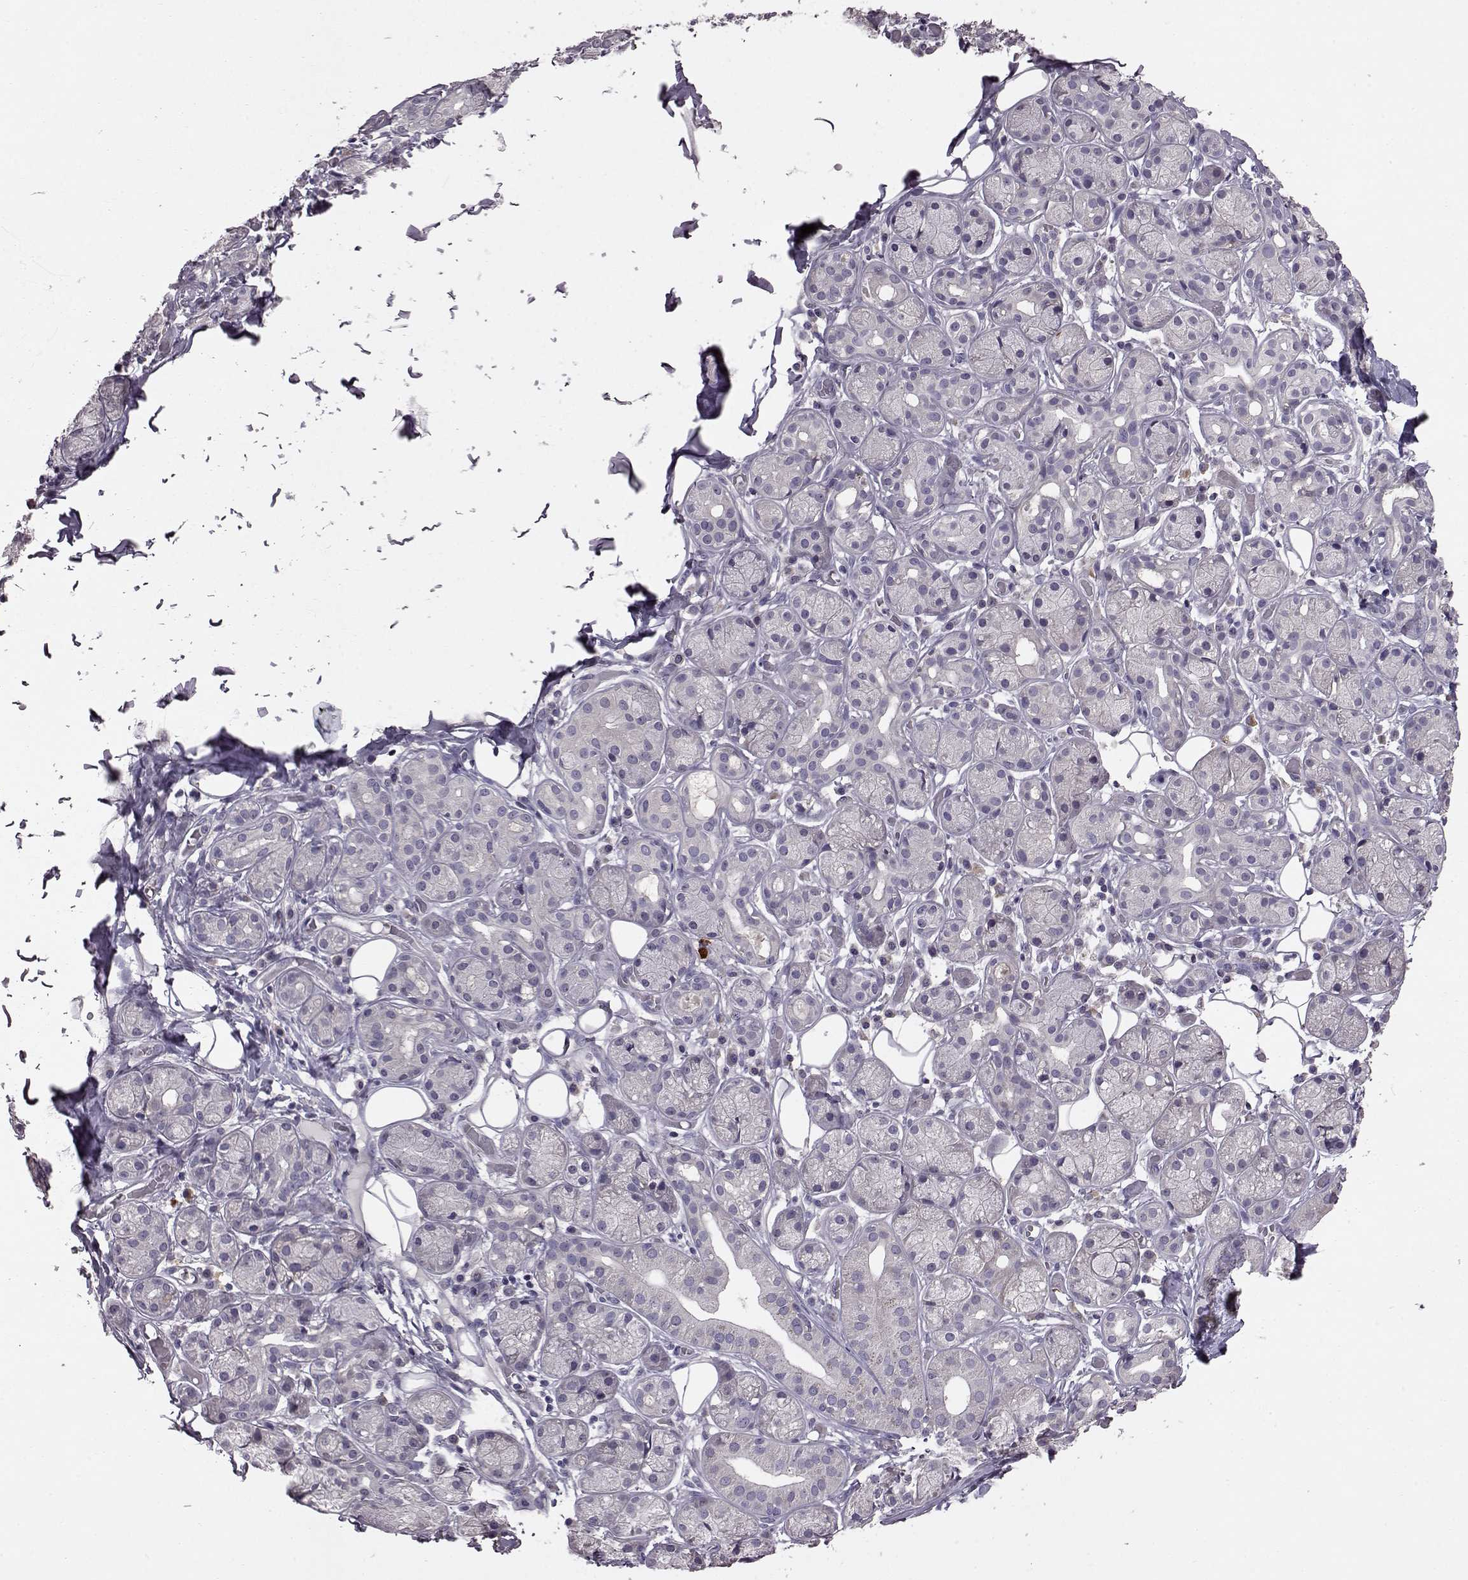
{"staining": {"intensity": "negative", "quantity": "none", "location": "none"}, "tissue": "salivary gland", "cell_type": "Glandular cells", "image_type": "normal", "snomed": [{"axis": "morphology", "description": "Normal tissue, NOS"}, {"axis": "topography", "description": "Salivary gland"}, {"axis": "topography", "description": "Peripheral nerve tissue"}], "caption": "Photomicrograph shows no protein positivity in glandular cells of unremarkable salivary gland. The staining was performed using DAB to visualize the protein expression in brown, while the nuclei were stained in blue with hematoxylin (Magnification: 20x).", "gene": "ADGRG2", "patient": {"sex": "male", "age": 71}}